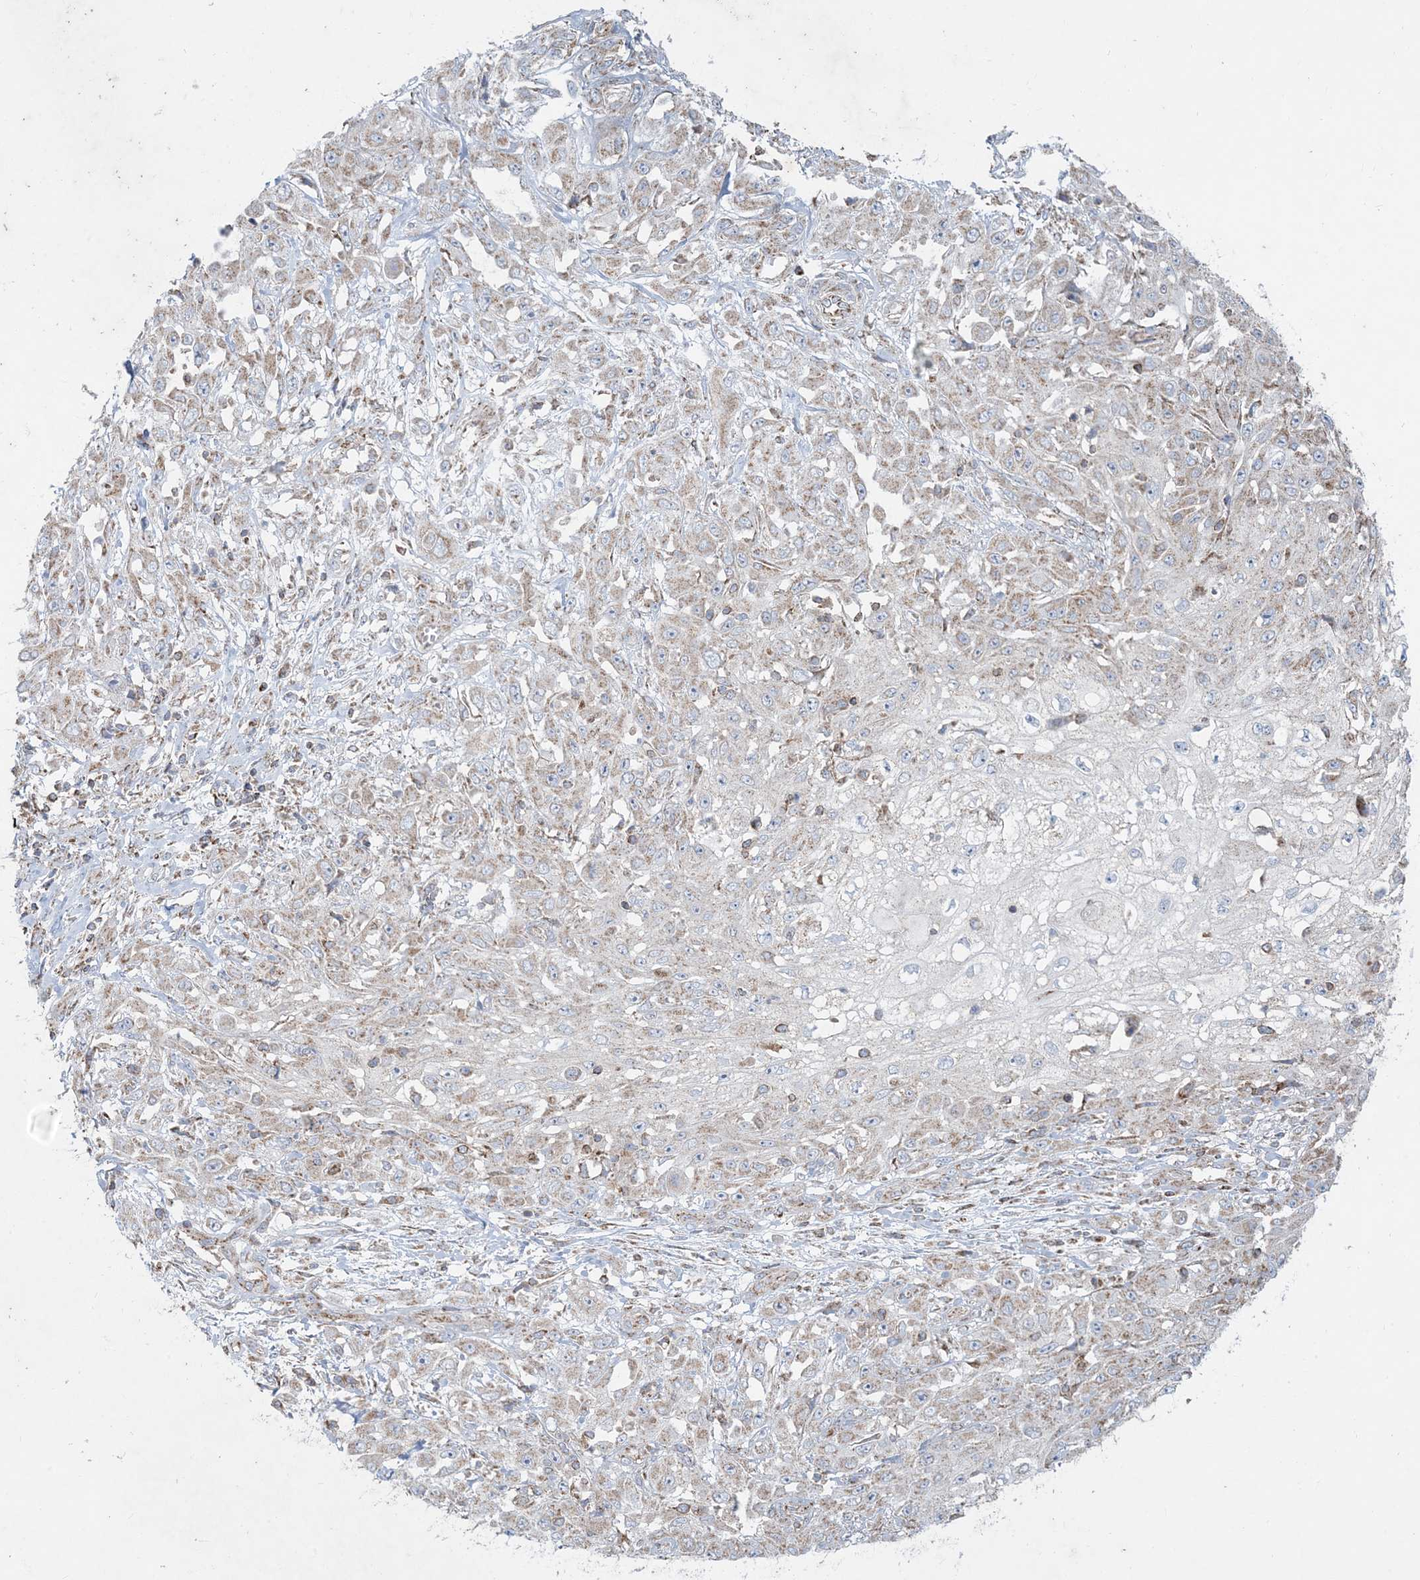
{"staining": {"intensity": "weak", "quantity": "25%-75%", "location": "cytoplasmic/membranous"}, "tissue": "skin cancer", "cell_type": "Tumor cells", "image_type": "cancer", "snomed": [{"axis": "morphology", "description": "Squamous cell carcinoma, NOS"}, {"axis": "morphology", "description": "Squamous cell carcinoma, metastatic, NOS"}, {"axis": "topography", "description": "Skin"}, {"axis": "topography", "description": "Lymph node"}], "caption": "Skin cancer (squamous cell carcinoma) stained with immunohistochemistry (IHC) shows weak cytoplasmic/membranous staining in about 25%-75% of tumor cells.", "gene": "BEND4", "patient": {"sex": "male", "age": 75}}